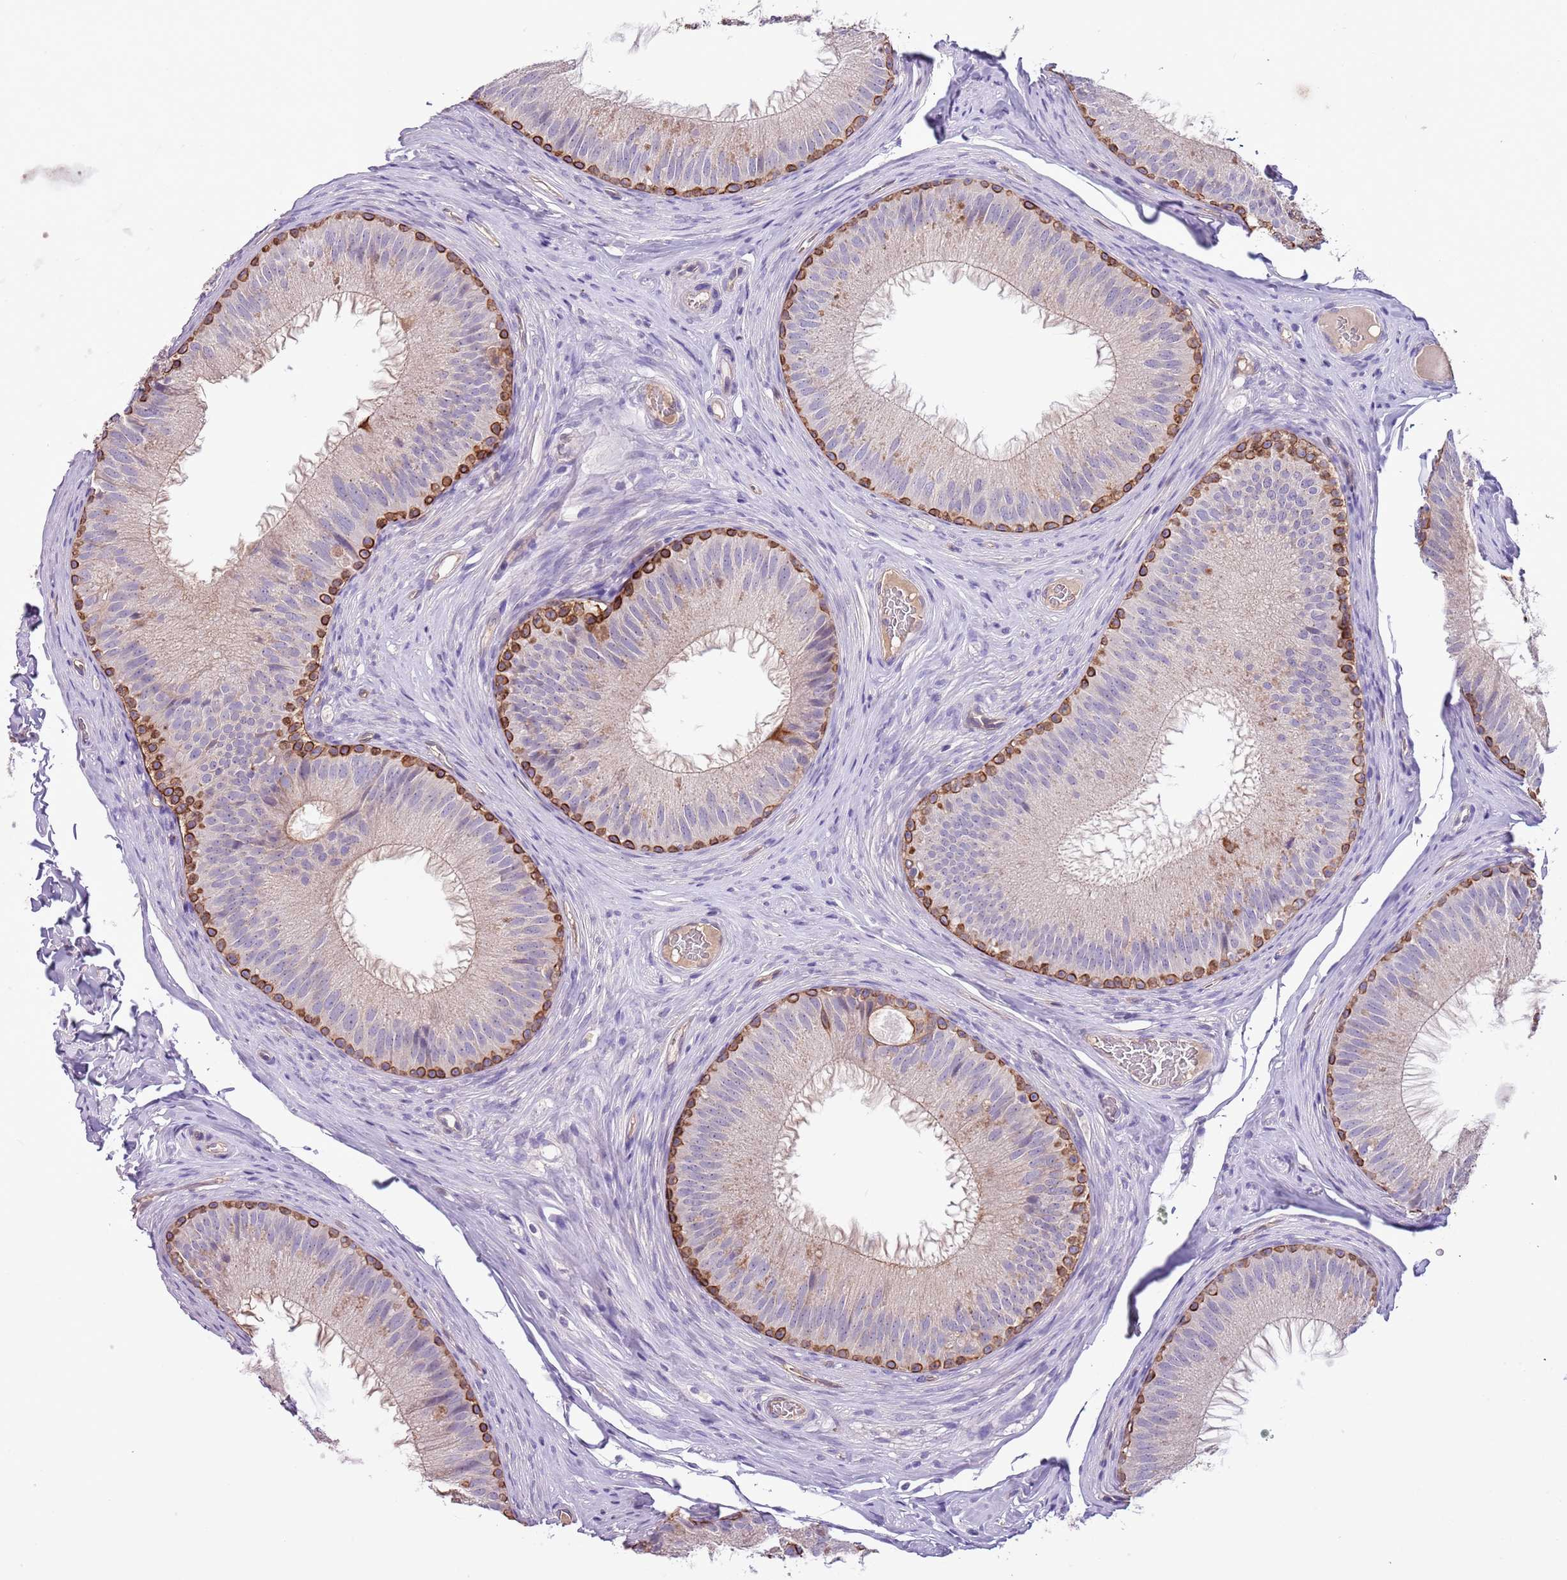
{"staining": {"intensity": "strong", "quantity": "<25%", "location": "cytoplasmic/membranous"}, "tissue": "epididymis", "cell_type": "Glandular cells", "image_type": "normal", "snomed": [{"axis": "morphology", "description": "Normal tissue, NOS"}, {"axis": "topography", "description": "Epididymis"}], "caption": "Protein expression analysis of normal epididymis displays strong cytoplasmic/membranous positivity in about <25% of glandular cells.", "gene": "HES3", "patient": {"sex": "male", "age": 34}}